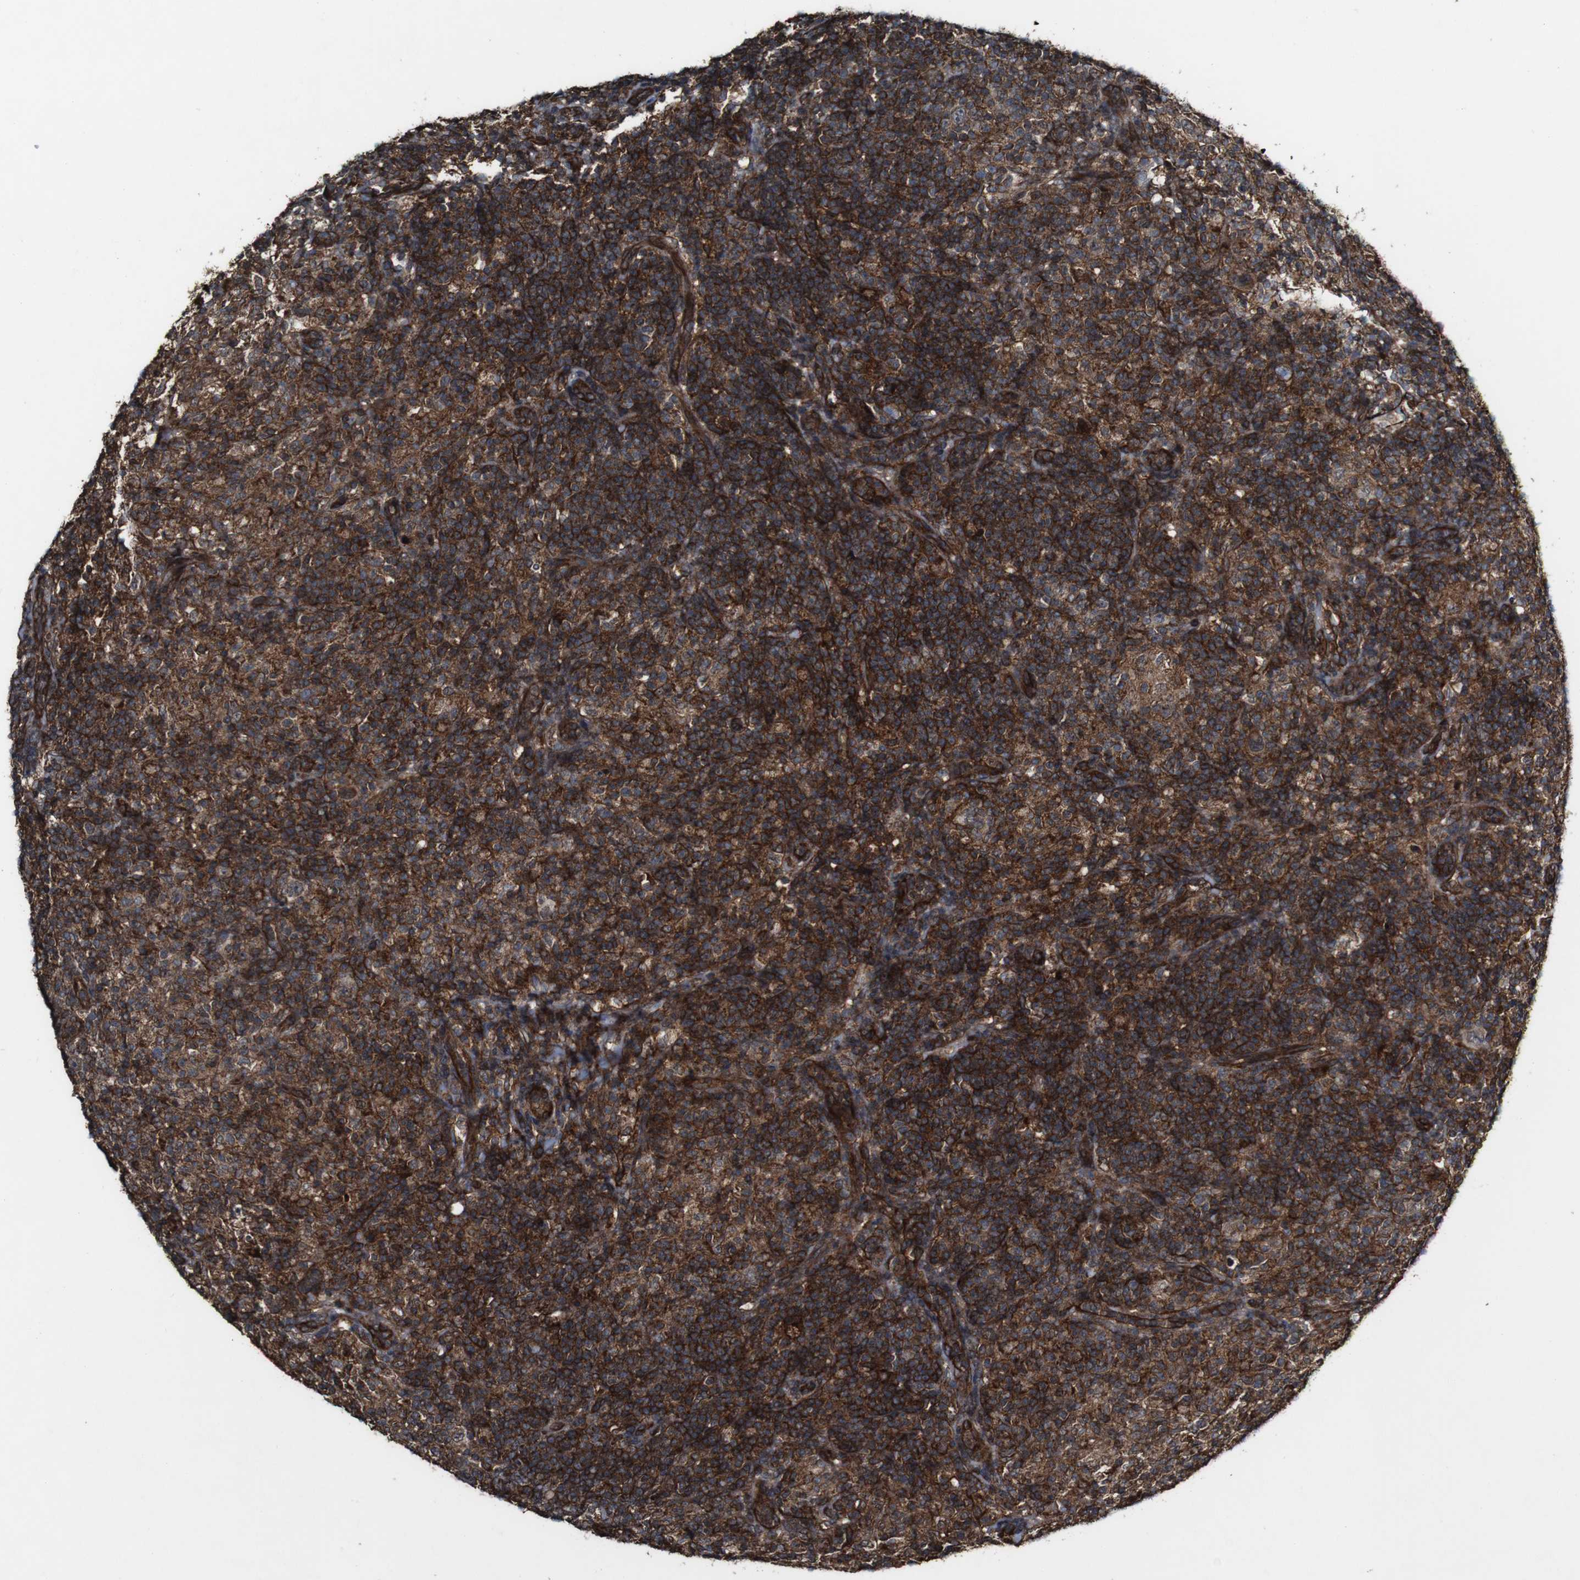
{"staining": {"intensity": "strong", "quantity": ">75%", "location": "cytoplasmic/membranous"}, "tissue": "lymphoma", "cell_type": "Tumor cells", "image_type": "cancer", "snomed": [{"axis": "morphology", "description": "Hodgkin's disease, NOS"}, {"axis": "topography", "description": "Lymph node"}], "caption": "Hodgkin's disease tissue displays strong cytoplasmic/membranous positivity in approximately >75% of tumor cells", "gene": "BTN3A3", "patient": {"sex": "male", "age": 70}}